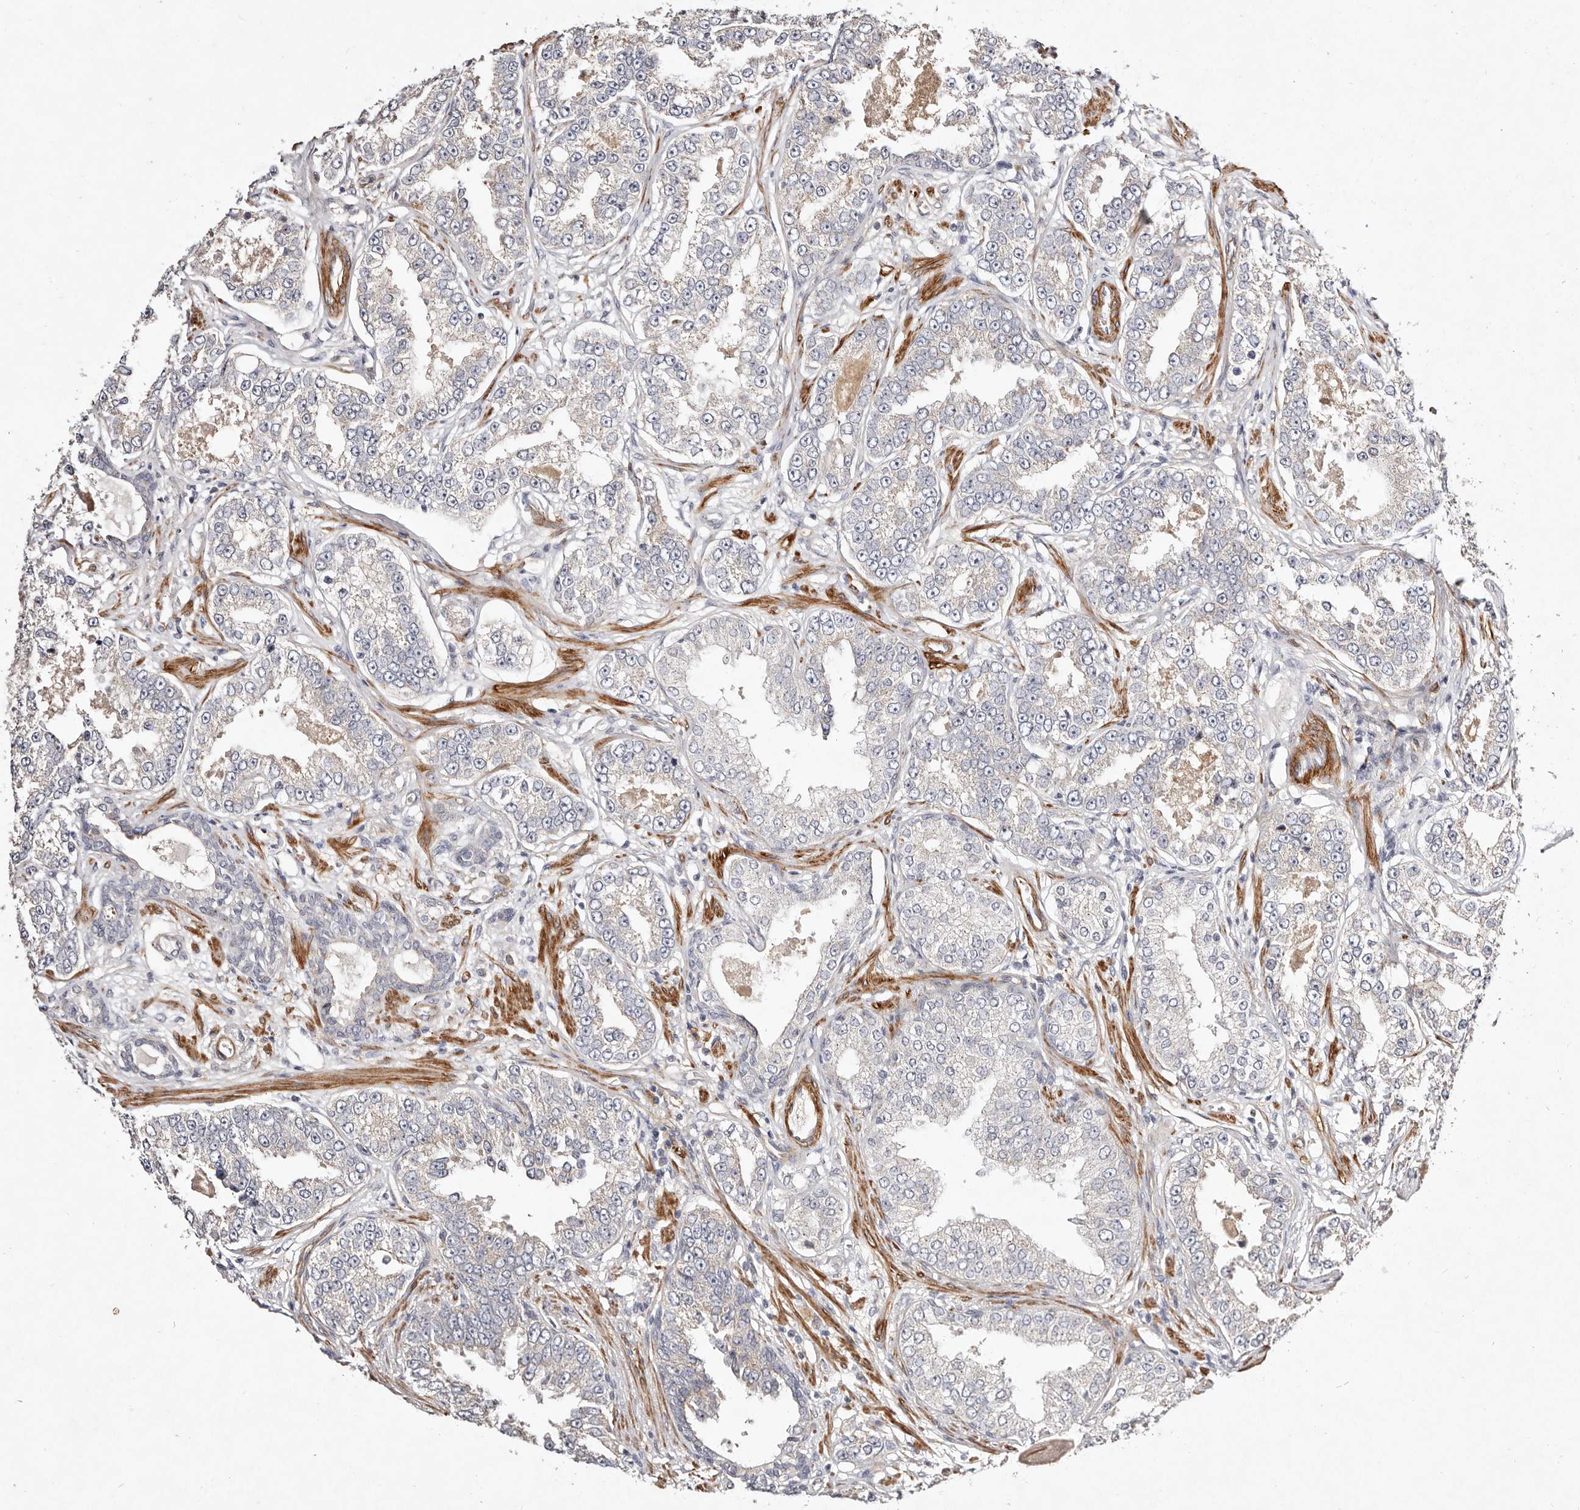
{"staining": {"intensity": "negative", "quantity": "none", "location": "none"}, "tissue": "prostate cancer", "cell_type": "Tumor cells", "image_type": "cancer", "snomed": [{"axis": "morphology", "description": "Normal tissue, NOS"}, {"axis": "morphology", "description": "Adenocarcinoma, High grade"}, {"axis": "topography", "description": "Prostate"}], "caption": "The micrograph reveals no significant staining in tumor cells of prostate cancer (high-grade adenocarcinoma).", "gene": "MTMR11", "patient": {"sex": "male", "age": 83}}